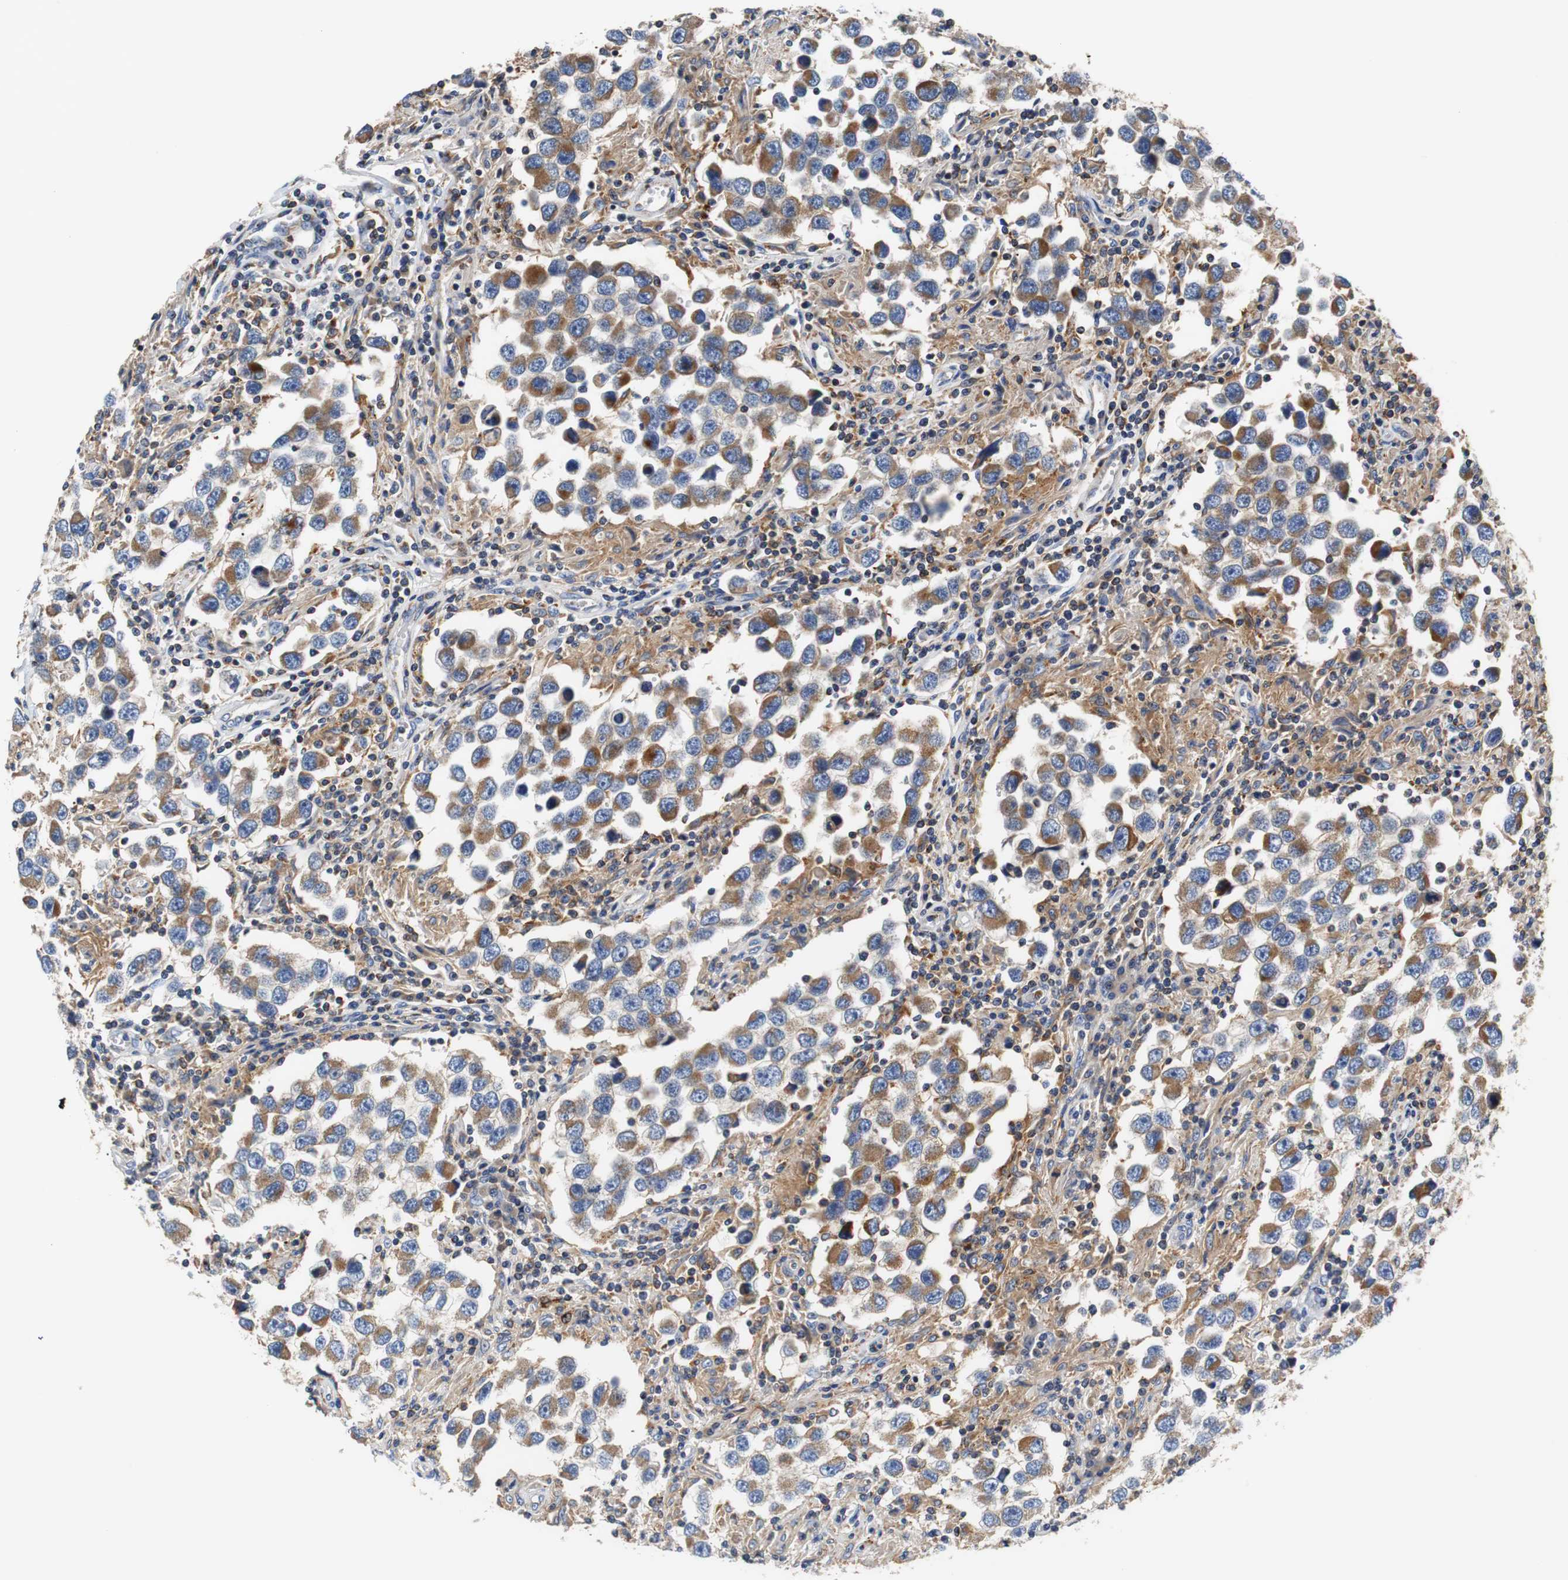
{"staining": {"intensity": "strong", "quantity": ">75%", "location": "cytoplasmic/membranous"}, "tissue": "testis cancer", "cell_type": "Tumor cells", "image_type": "cancer", "snomed": [{"axis": "morphology", "description": "Carcinoma, Embryonal, NOS"}, {"axis": "topography", "description": "Testis"}], "caption": "Human testis cancer stained for a protein (brown) demonstrates strong cytoplasmic/membranous positive positivity in about >75% of tumor cells.", "gene": "VAMP8", "patient": {"sex": "male", "age": 21}}